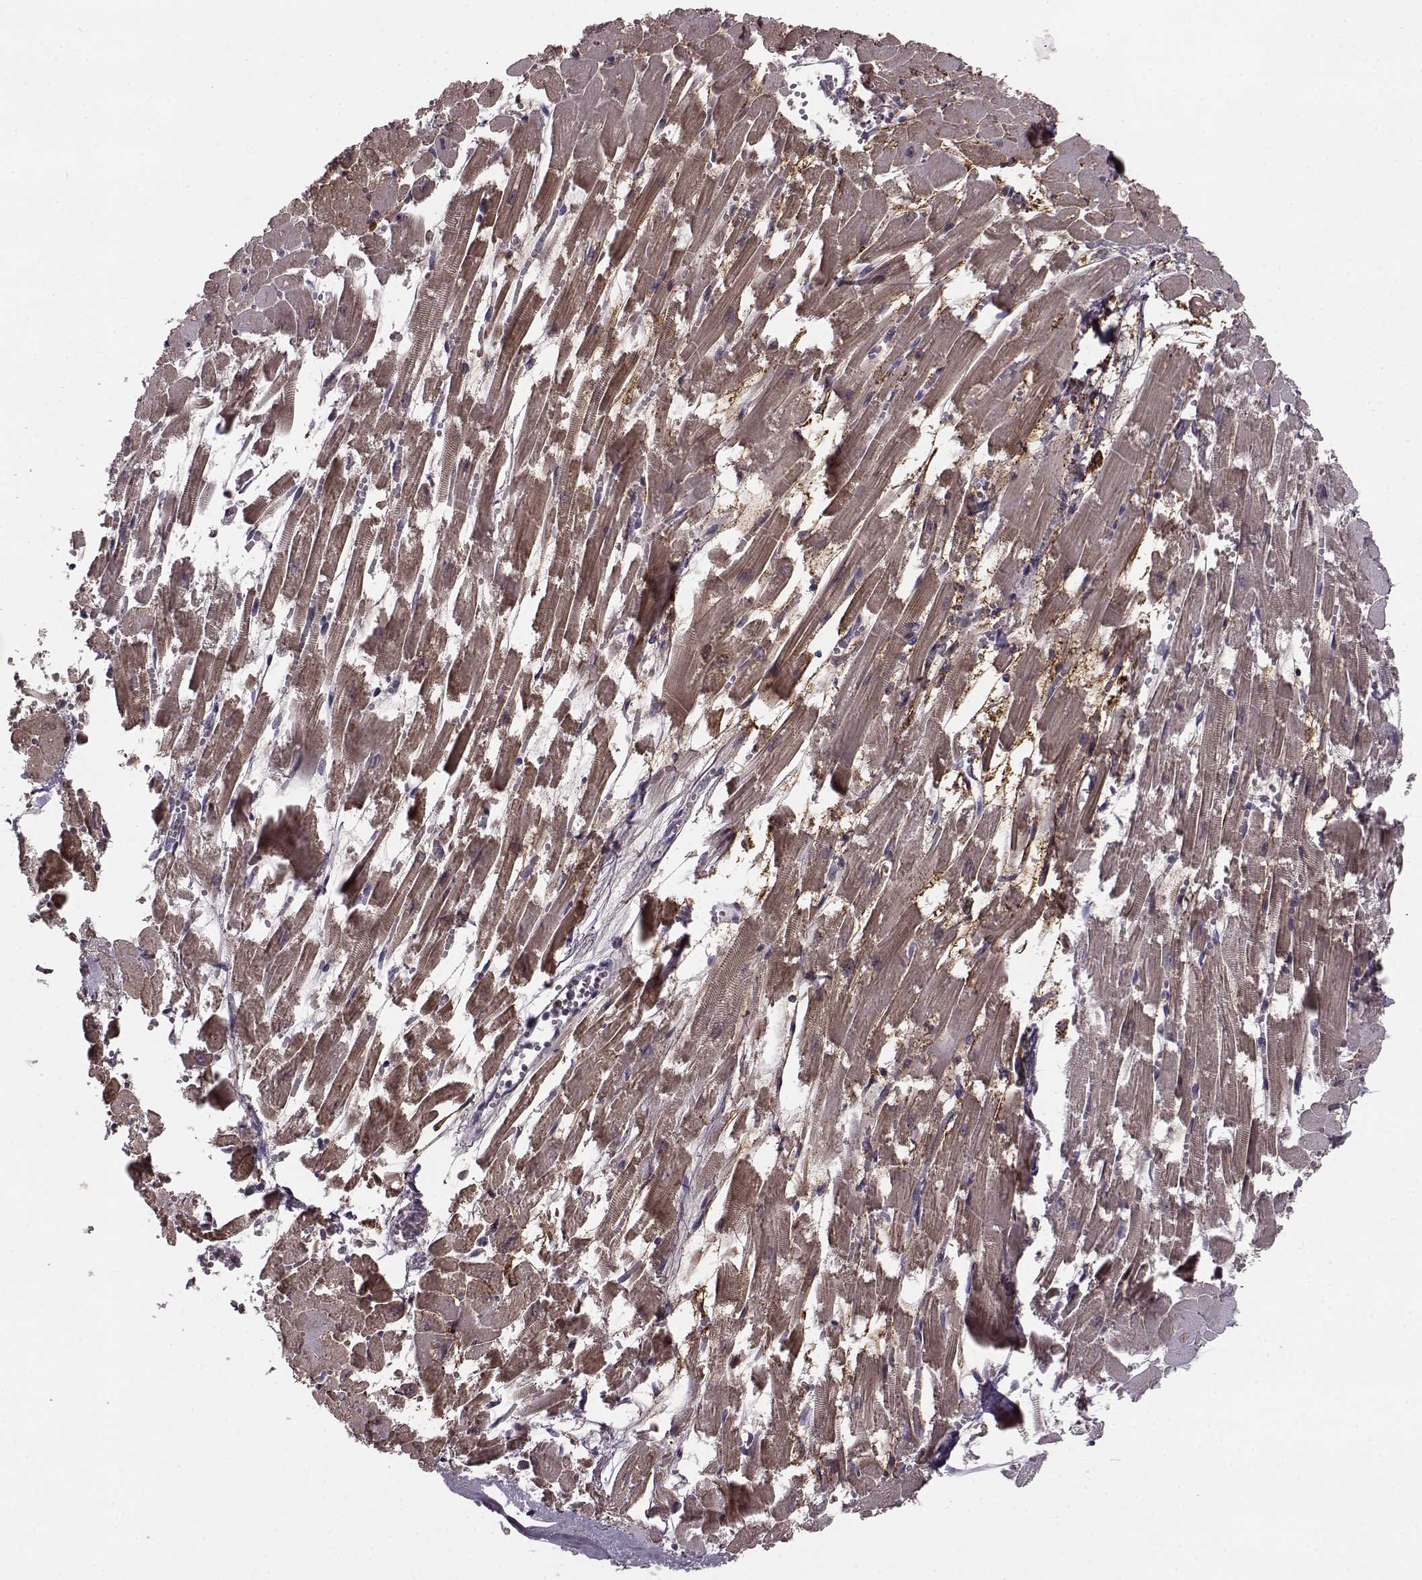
{"staining": {"intensity": "moderate", "quantity": ">75%", "location": "cytoplasmic/membranous"}, "tissue": "heart muscle", "cell_type": "Cardiomyocytes", "image_type": "normal", "snomed": [{"axis": "morphology", "description": "Normal tissue, NOS"}, {"axis": "topography", "description": "Heart"}], "caption": "A photomicrograph of heart muscle stained for a protein exhibits moderate cytoplasmic/membranous brown staining in cardiomyocytes.", "gene": "SLC52A3", "patient": {"sex": "female", "age": 52}}